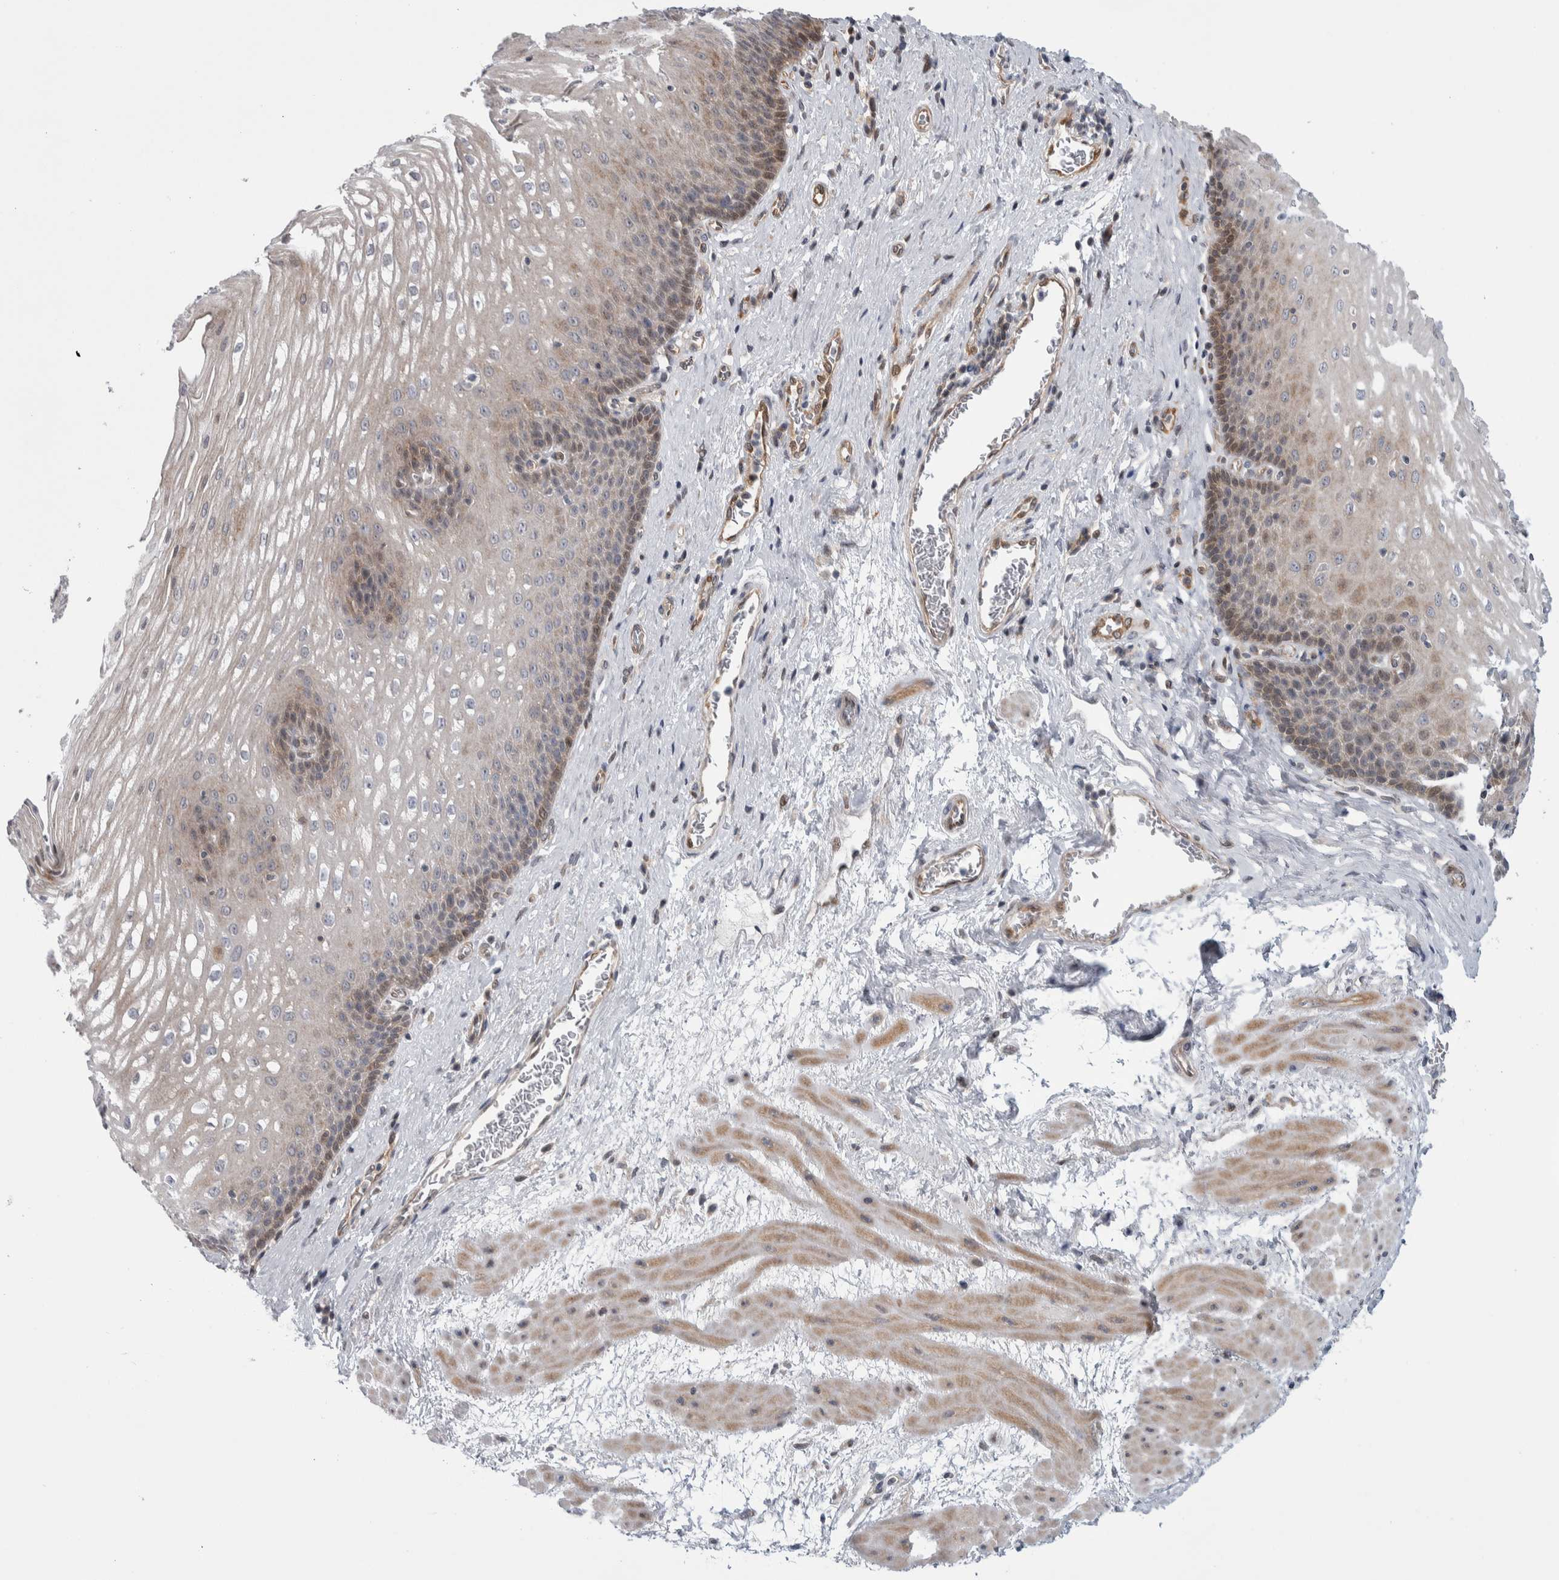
{"staining": {"intensity": "moderate", "quantity": "25%-75%", "location": "cytoplasmic/membranous"}, "tissue": "esophagus", "cell_type": "Squamous epithelial cells", "image_type": "normal", "snomed": [{"axis": "morphology", "description": "Normal tissue, NOS"}, {"axis": "topography", "description": "Esophagus"}], "caption": "An IHC micrograph of normal tissue is shown. Protein staining in brown highlights moderate cytoplasmic/membranous positivity in esophagus within squamous epithelial cells. (DAB (3,3'-diaminobenzidine) IHC with brightfield microscopy, high magnification).", "gene": "PTPA", "patient": {"sex": "male", "age": 48}}